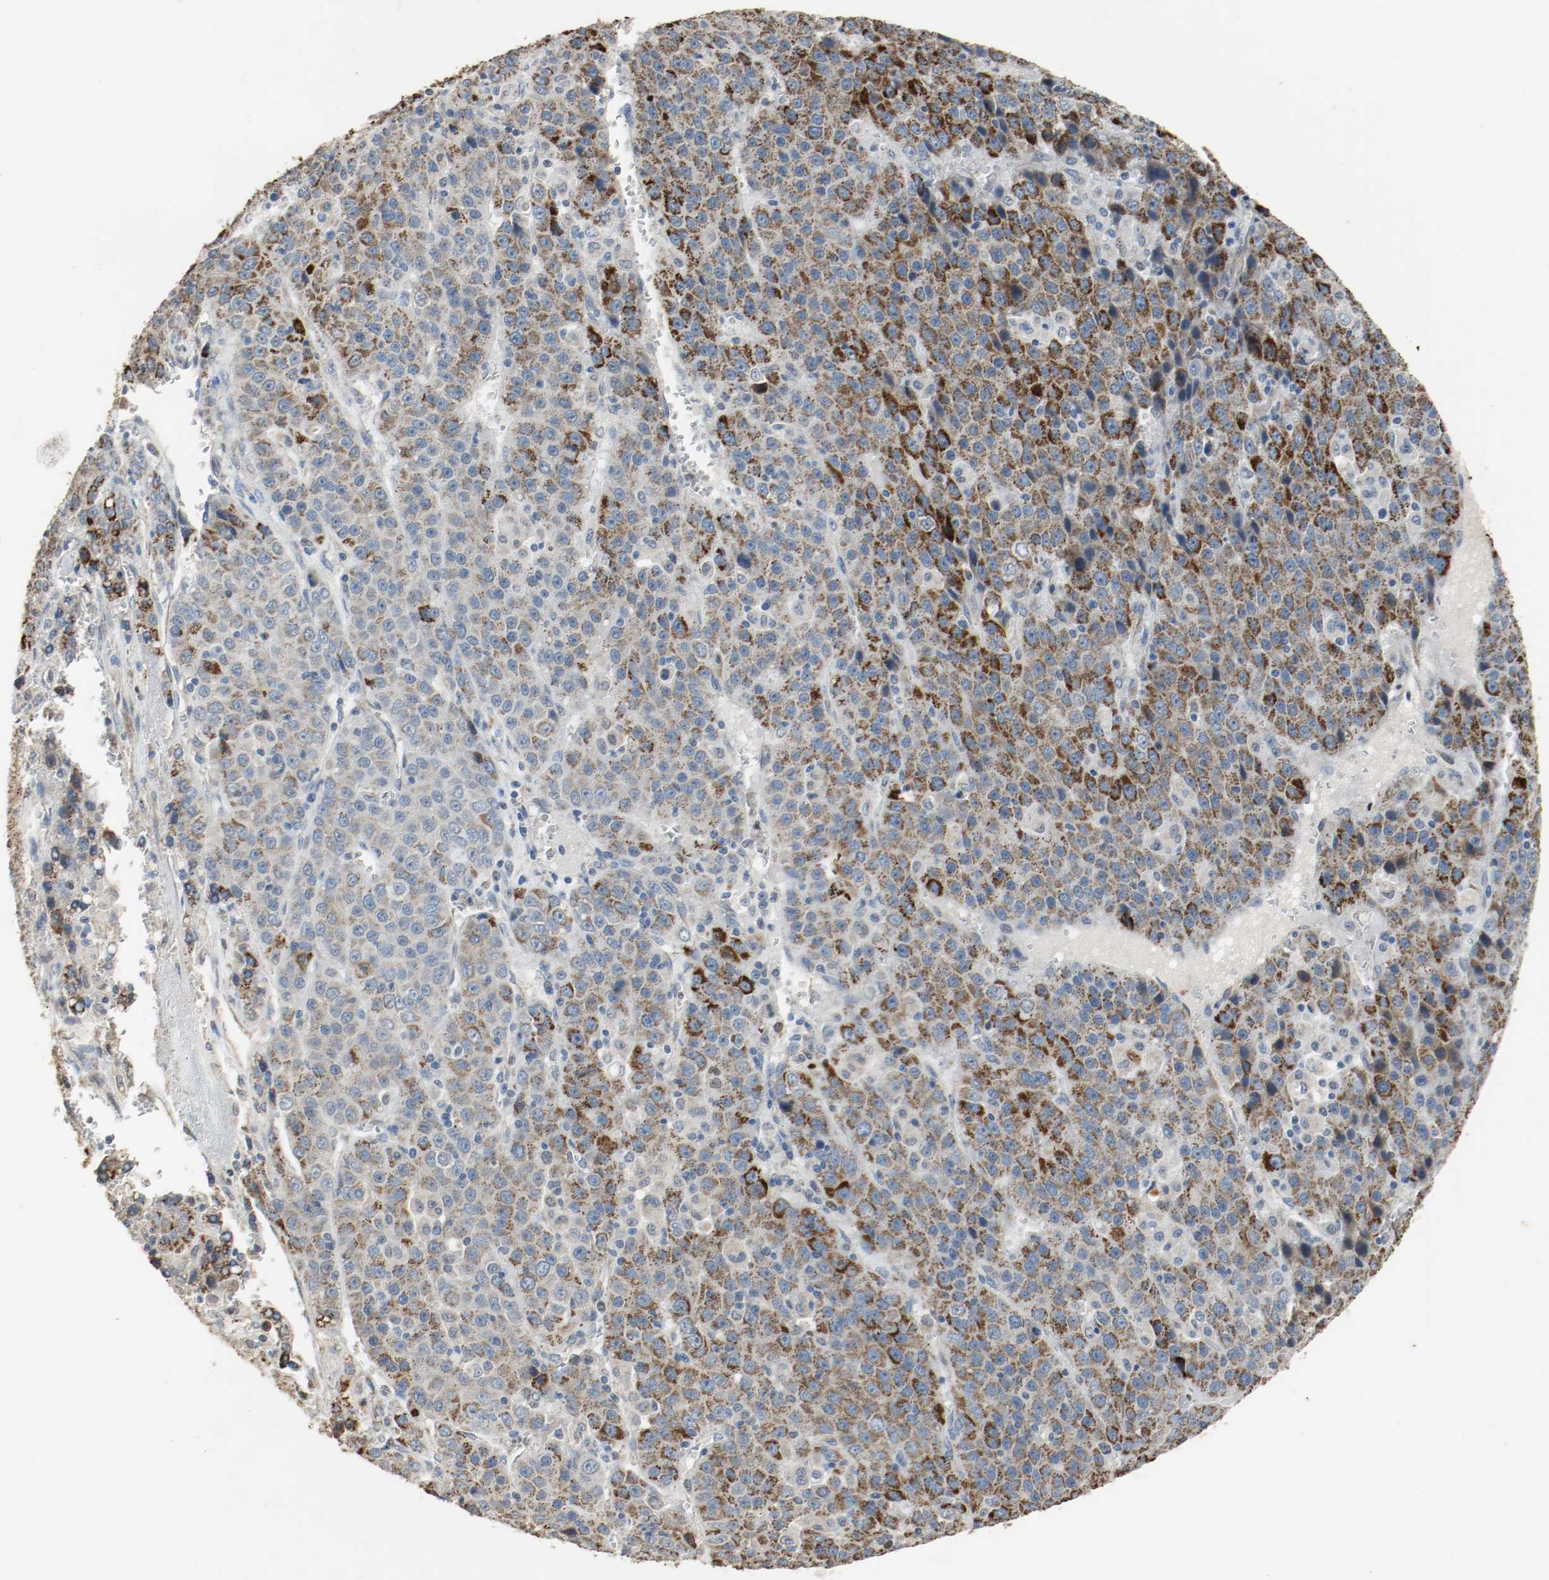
{"staining": {"intensity": "strong", "quantity": ">75%", "location": "cytoplasmic/membranous"}, "tissue": "liver cancer", "cell_type": "Tumor cells", "image_type": "cancer", "snomed": [{"axis": "morphology", "description": "Carcinoma, Hepatocellular, NOS"}, {"axis": "topography", "description": "Liver"}], "caption": "Immunohistochemistry (IHC) image of human liver cancer stained for a protein (brown), which reveals high levels of strong cytoplasmic/membranous expression in approximately >75% of tumor cells.", "gene": "ALDH4A1", "patient": {"sex": "female", "age": 53}}